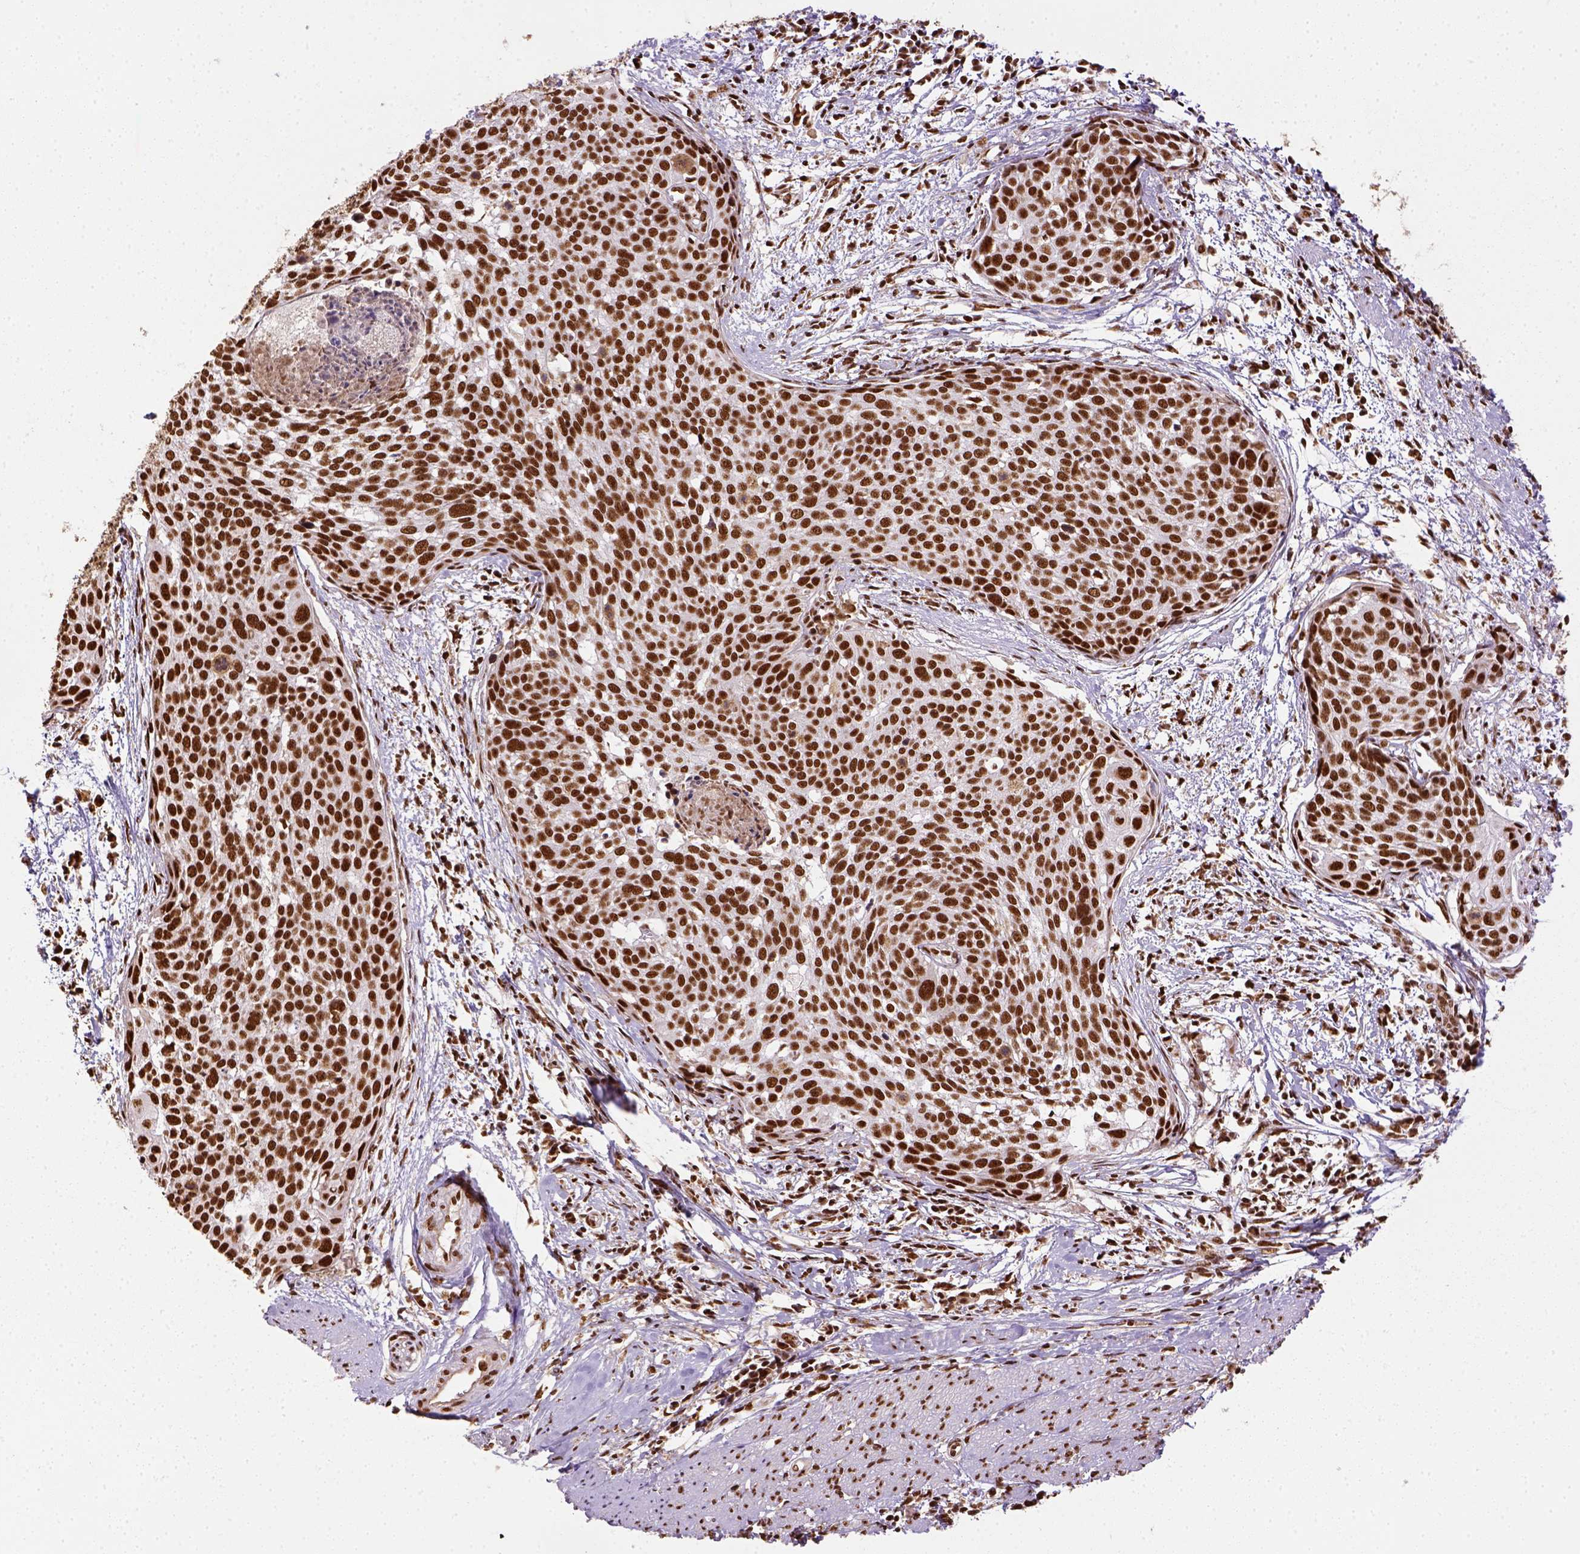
{"staining": {"intensity": "strong", "quantity": ">75%", "location": "nuclear"}, "tissue": "cervical cancer", "cell_type": "Tumor cells", "image_type": "cancer", "snomed": [{"axis": "morphology", "description": "Squamous cell carcinoma, NOS"}, {"axis": "topography", "description": "Cervix"}], "caption": "Immunohistochemistry image of neoplastic tissue: cervical squamous cell carcinoma stained using immunohistochemistry (IHC) displays high levels of strong protein expression localized specifically in the nuclear of tumor cells, appearing as a nuclear brown color.", "gene": "CCAR1", "patient": {"sex": "female", "age": 39}}